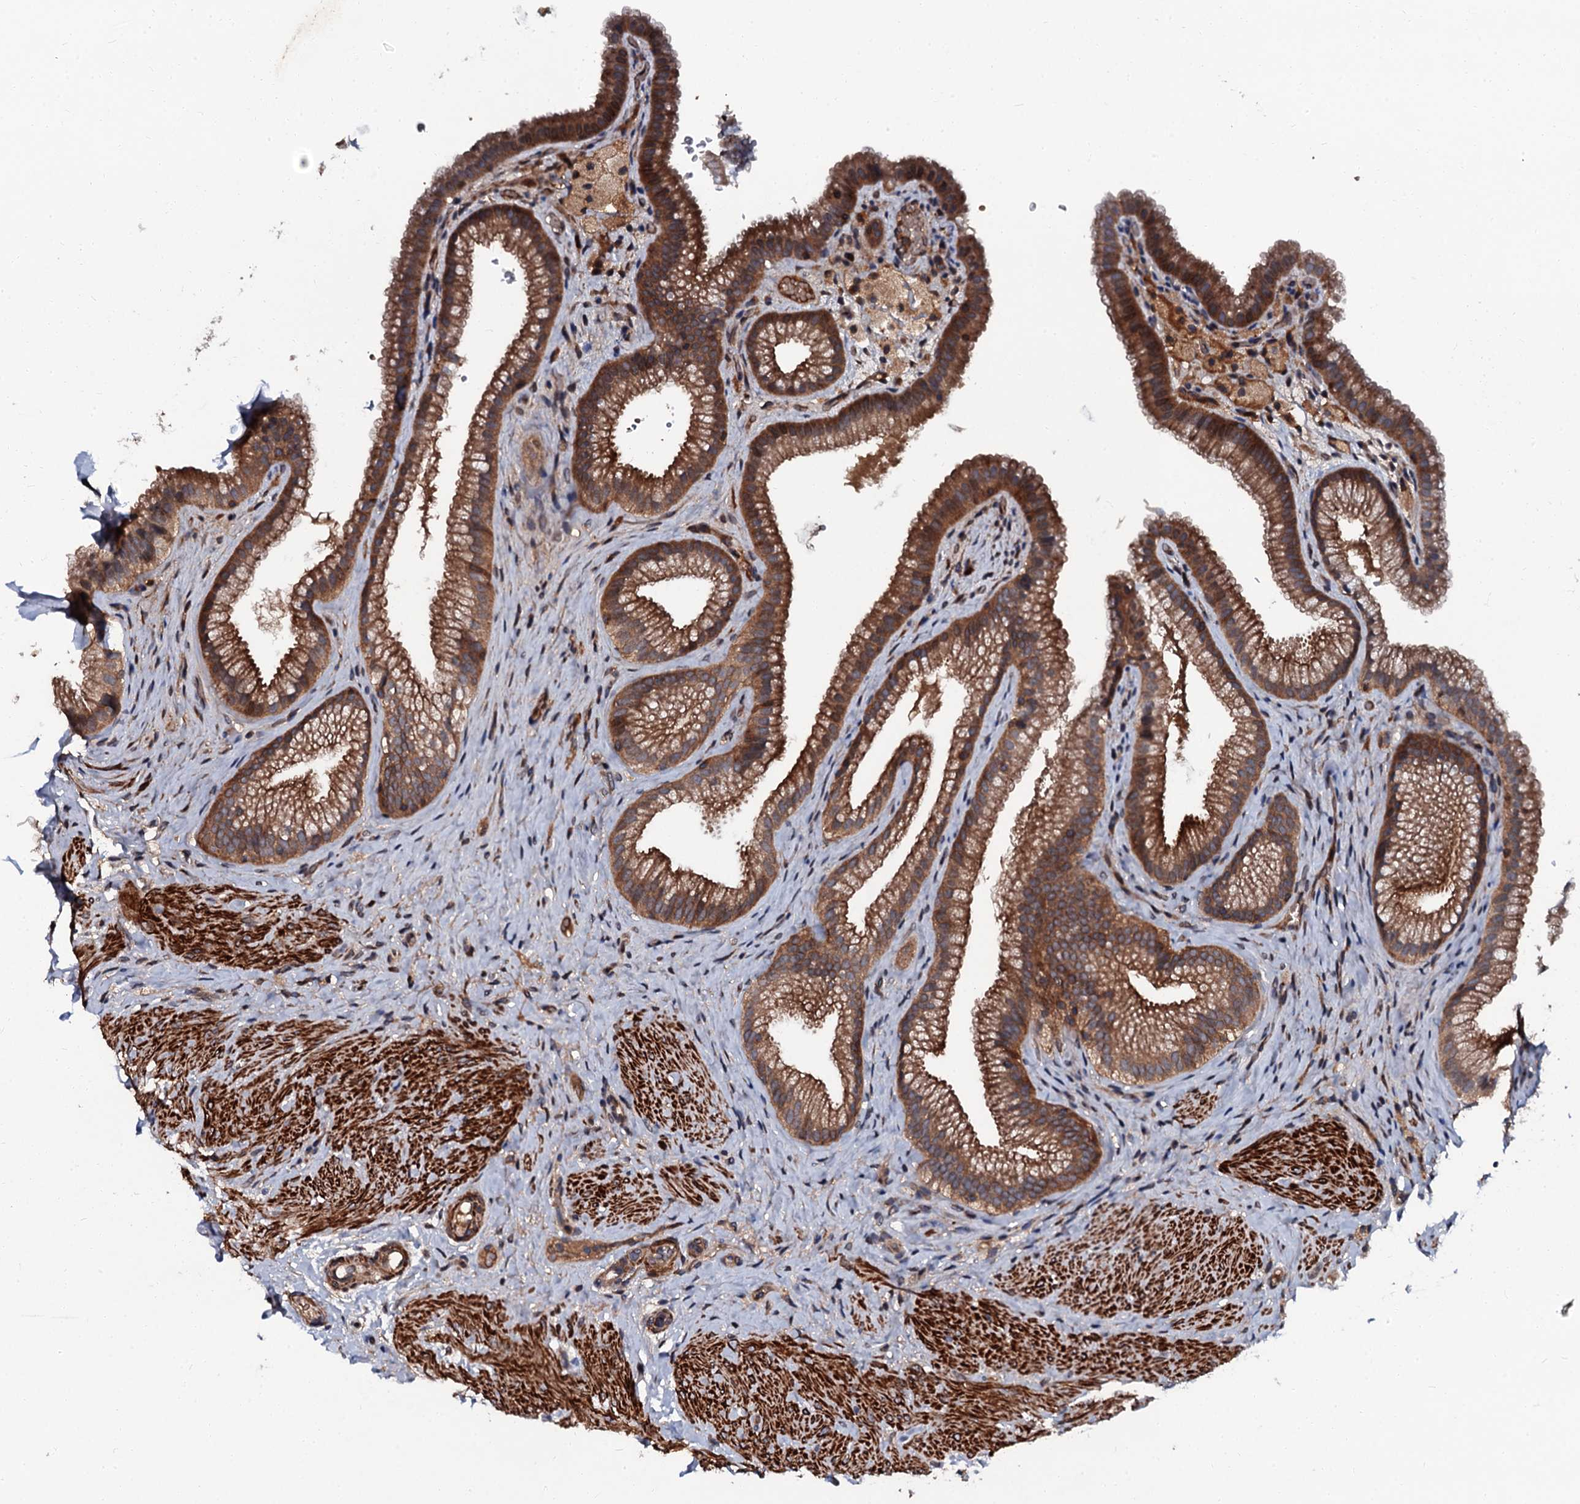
{"staining": {"intensity": "strong", "quantity": ">75%", "location": "cytoplasmic/membranous"}, "tissue": "gallbladder", "cell_type": "Glandular cells", "image_type": "normal", "snomed": [{"axis": "morphology", "description": "Normal tissue, NOS"}, {"axis": "morphology", "description": "Inflammation, NOS"}, {"axis": "topography", "description": "Gallbladder"}], "caption": "IHC micrograph of benign gallbladder: gallbladder stained using IHC displays high levels of strong protein expression localized specifically in the cytoplasmic/membranous of glandular cells, appearing as a cytoplasmic/membranous brown color.", "gene": "N4BP1", "patient": {"sex": "male", "age": 51}}